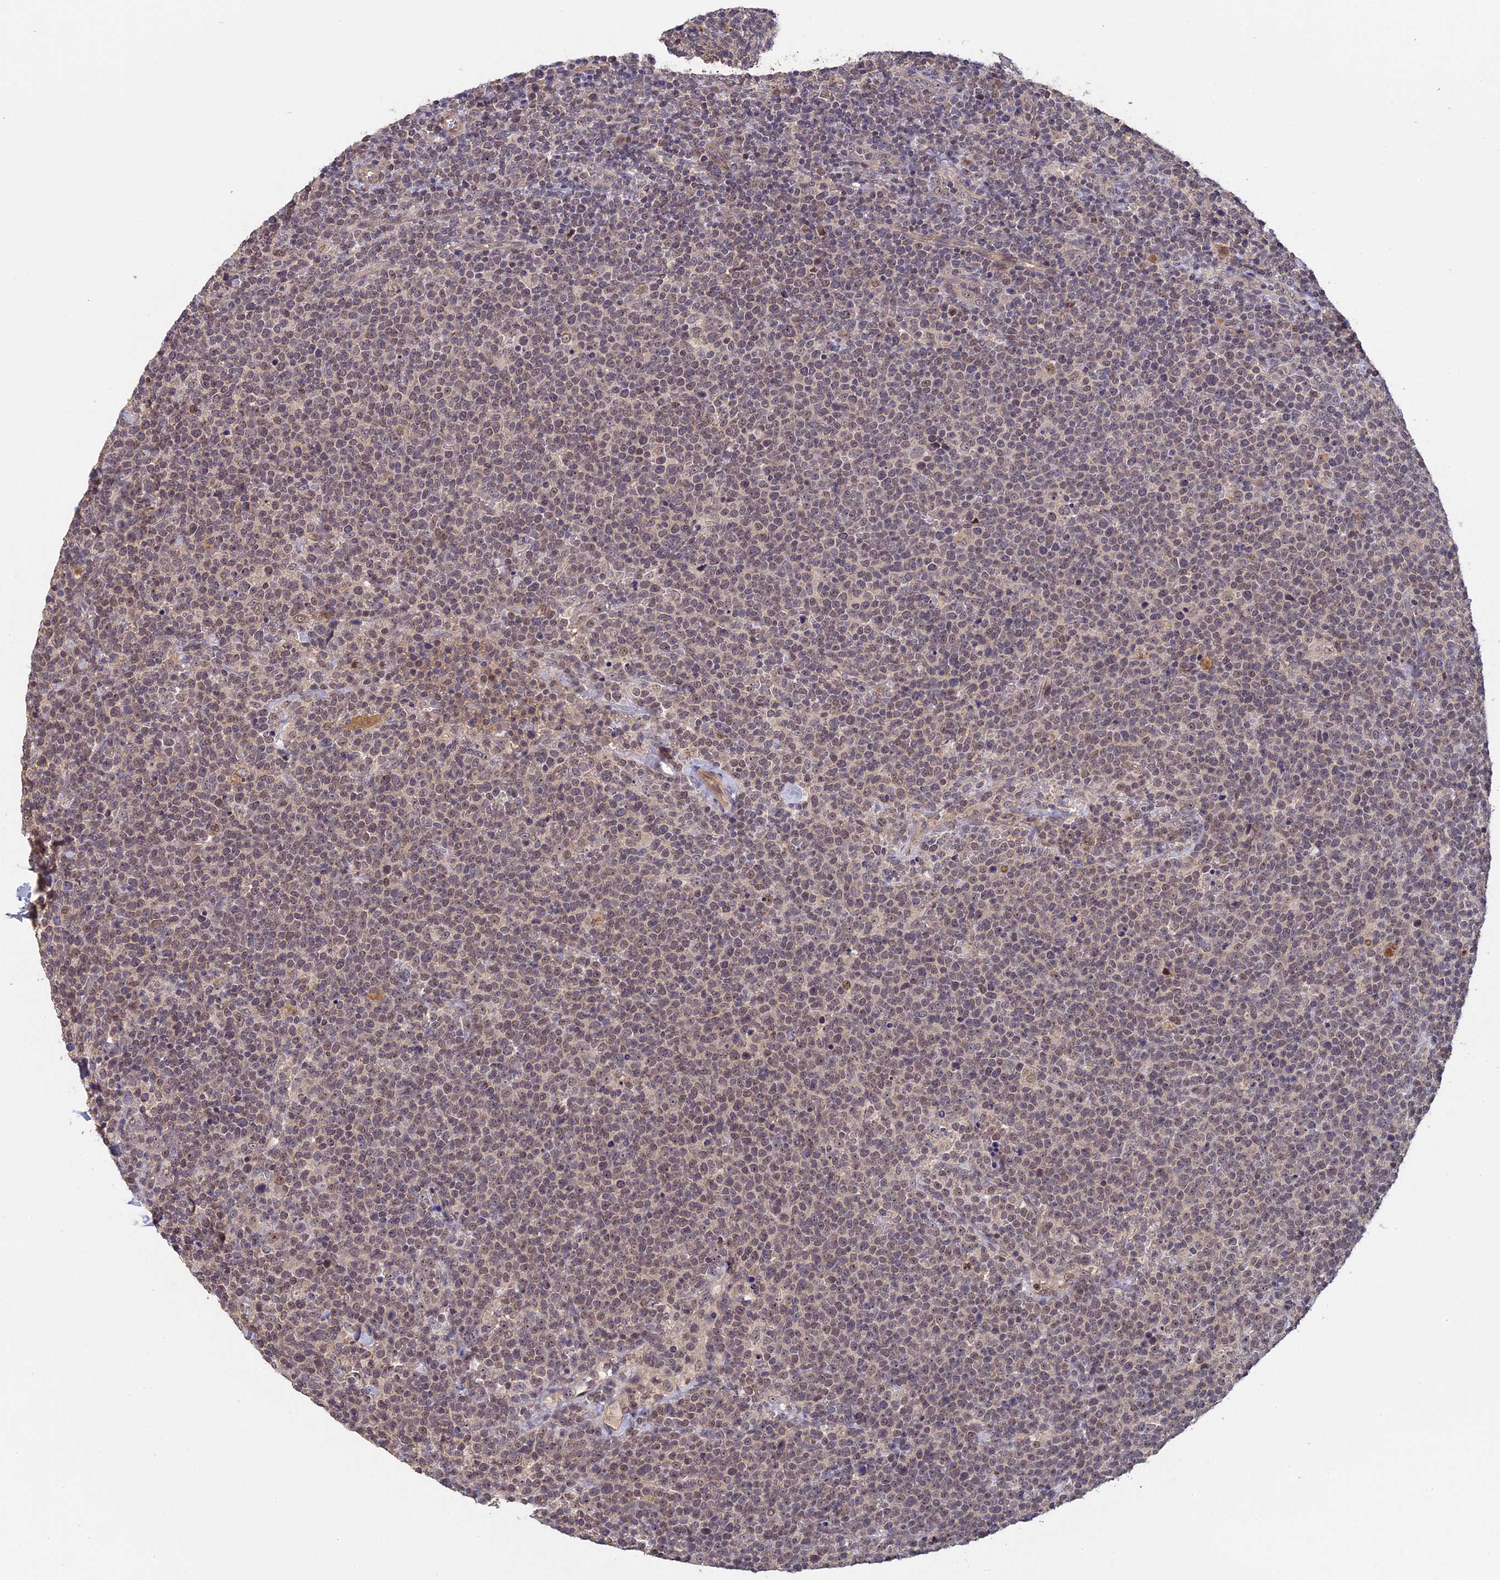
{"staining": {"intensity": "weak", "quantity": "25%-75%", "location": "nuclear"}, "tissue": "lymphoma", "cell_type": "Tumor cells", "image_type": "cancer", "snomed": [{"axis": "morphology", "description": "Malignant lymphoma, non-Hodgkin's type, High grade"}, {"axis": "topography", "description": "Lymph node"}], "caption": "Protein analysis of high-grade malignant lymphoma, non-Hodgkin's type tissue shows weak nuclear staining in about 25%-75% of tumor cells.", "gene": "FAM98C", "patient": {"sex": "male", "age": 61}}